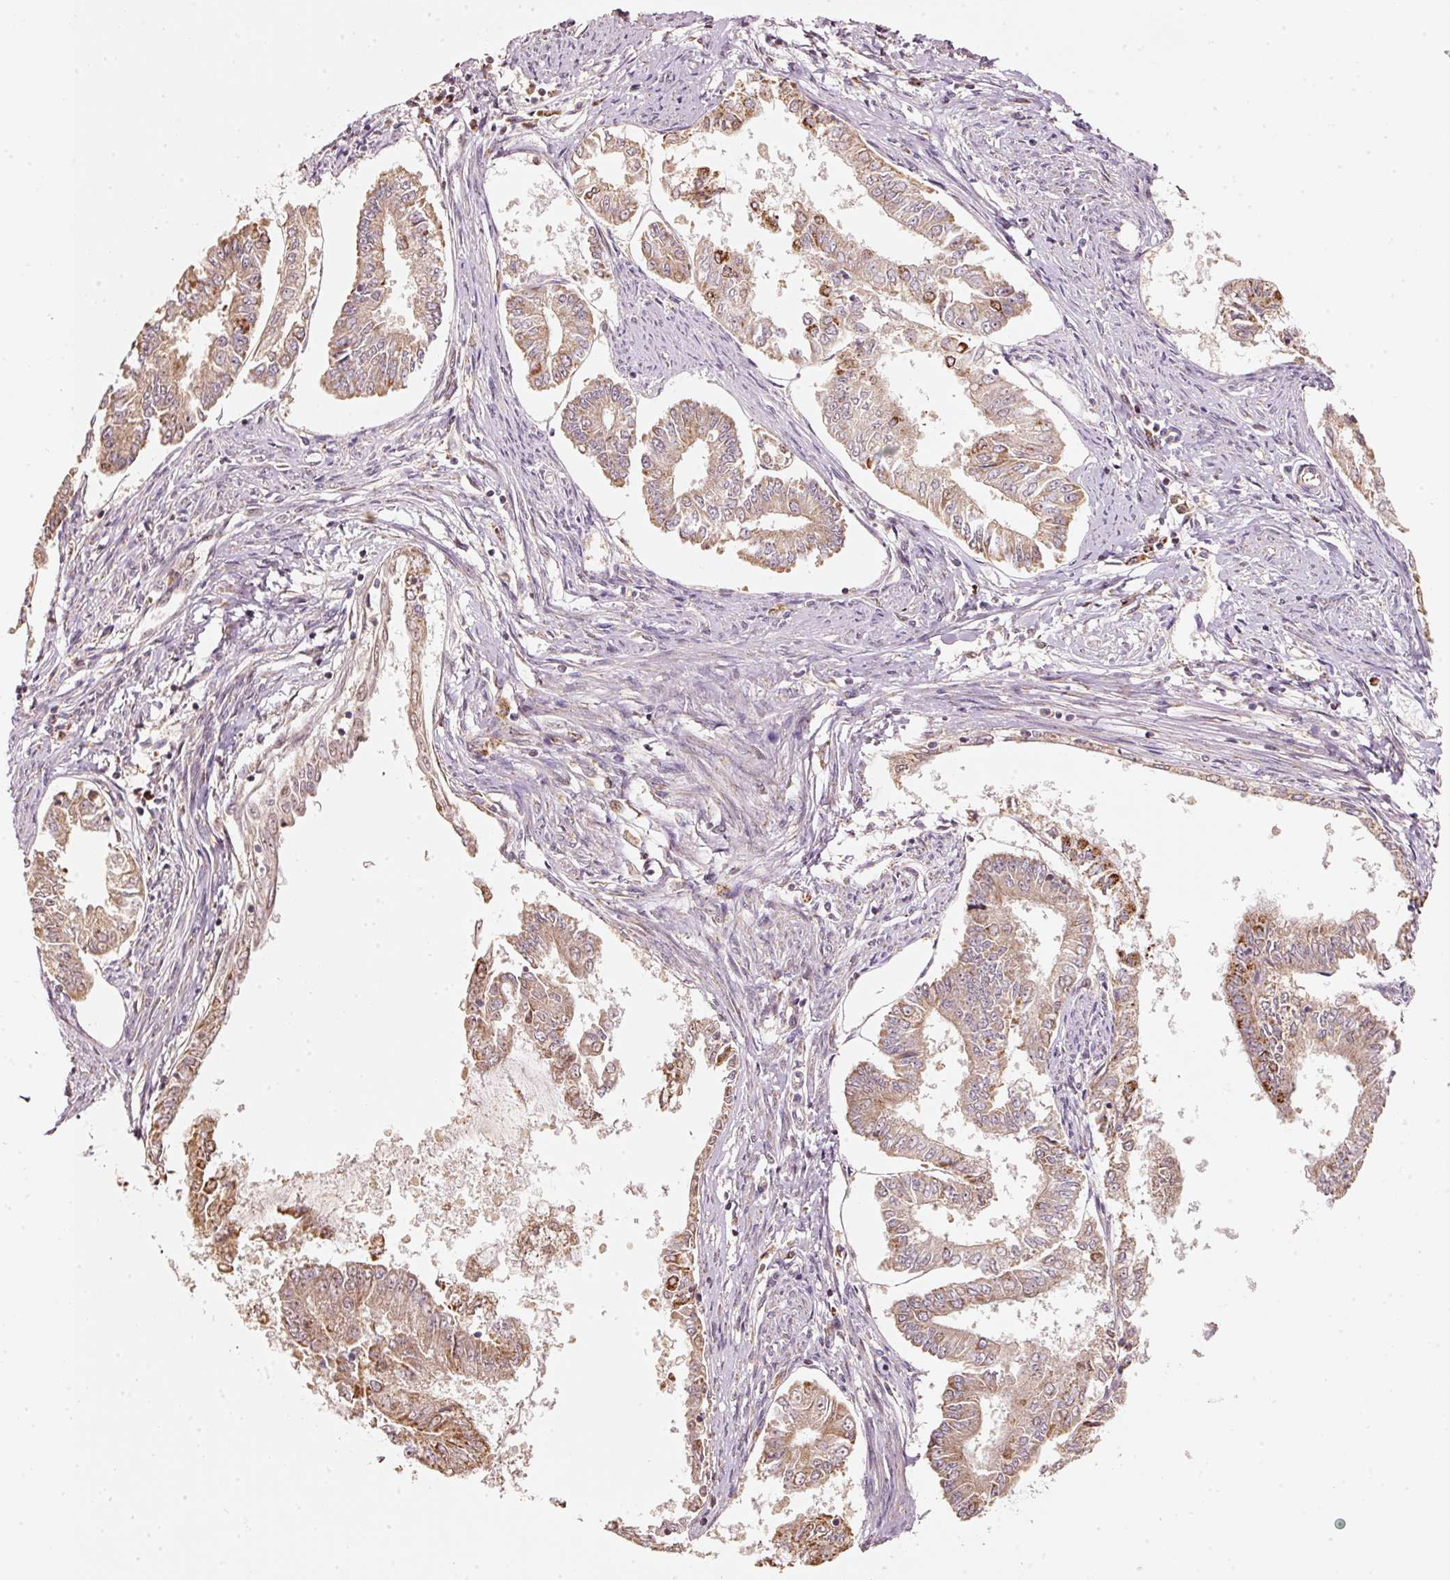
{"staining": {"intensity": "weak", "quantity": ">75%", "location": "cytoplasmic/membranous"}, "tissue": "endometrial cancer", "cell_type": "Tumor cells", "image_type": "cancer", "snomed": [{"axis": "morphology", "description": "Adenocarcinoma, NOS"}, {"axis": "topography", "description": "Endometrium"}], "caption": "IHC image of neoplastic tissue: human endometrial cancer (adenocarcinoma) stained using IHC exhibits low levels of weak protein expression localized specifically in the cytoplasmic/membranous of tumor cells, appearing as a cytoplasmic/membranous brown color.", "gene": "RAB35", "patient": {"sex": "female", "age": 76}}